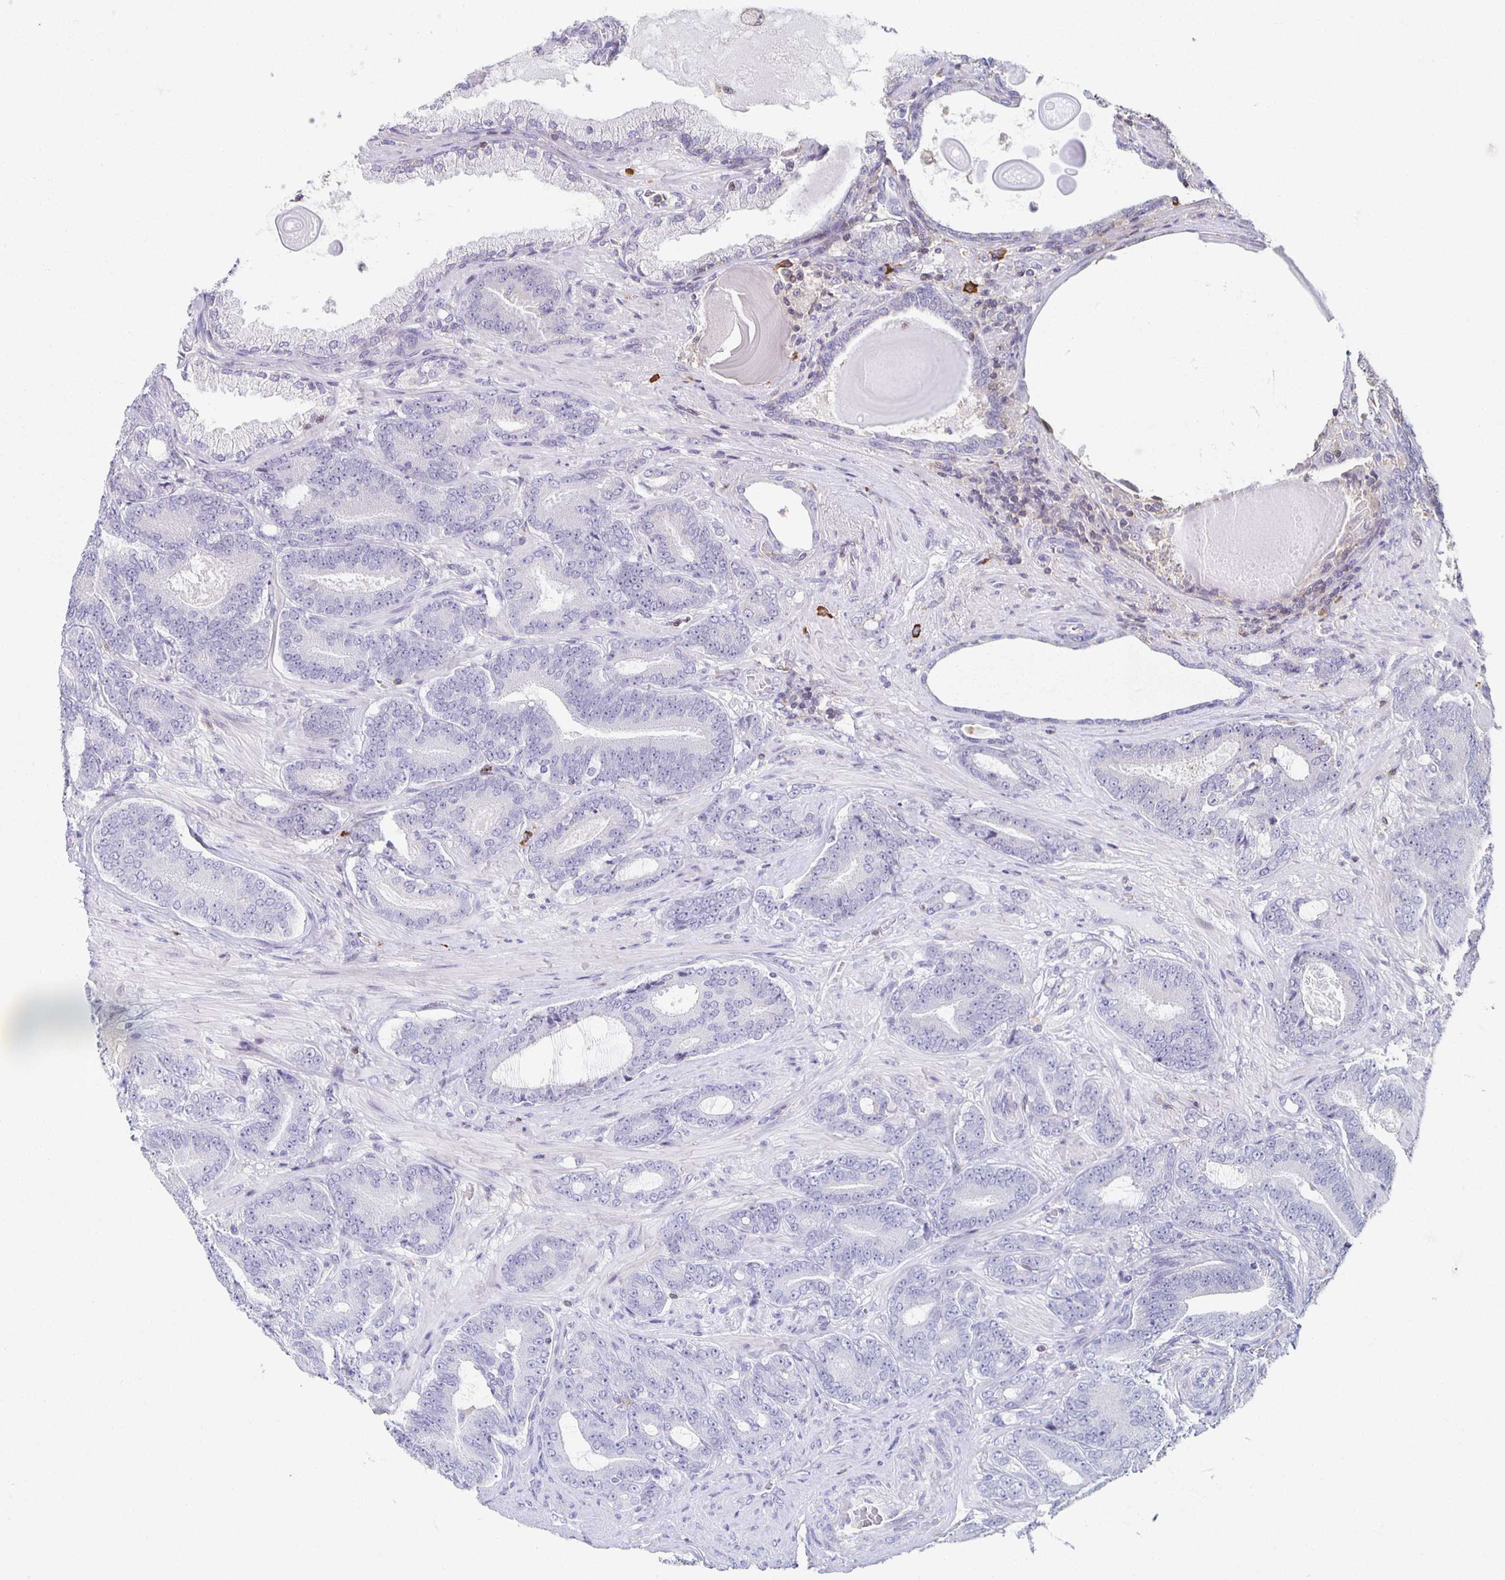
{"staining": {"intensity": "negative", "quantity": "none", "location": "none"}, "tissue": "prostate cancer", "cell_type": "Tumor cells", "image_type": "cancer", "snomed": [{"axis": "morphology", "description": "Adenocarcinoma, High grade"}, {"axis": "topography", "description": "Prostate"}], "caption": "Tumor cells are negative for brown protein staining in prostate adenocarcinoma (high-grade).", "gene": "ZNF692", "patient": {"sex": "male", "age": 62}}